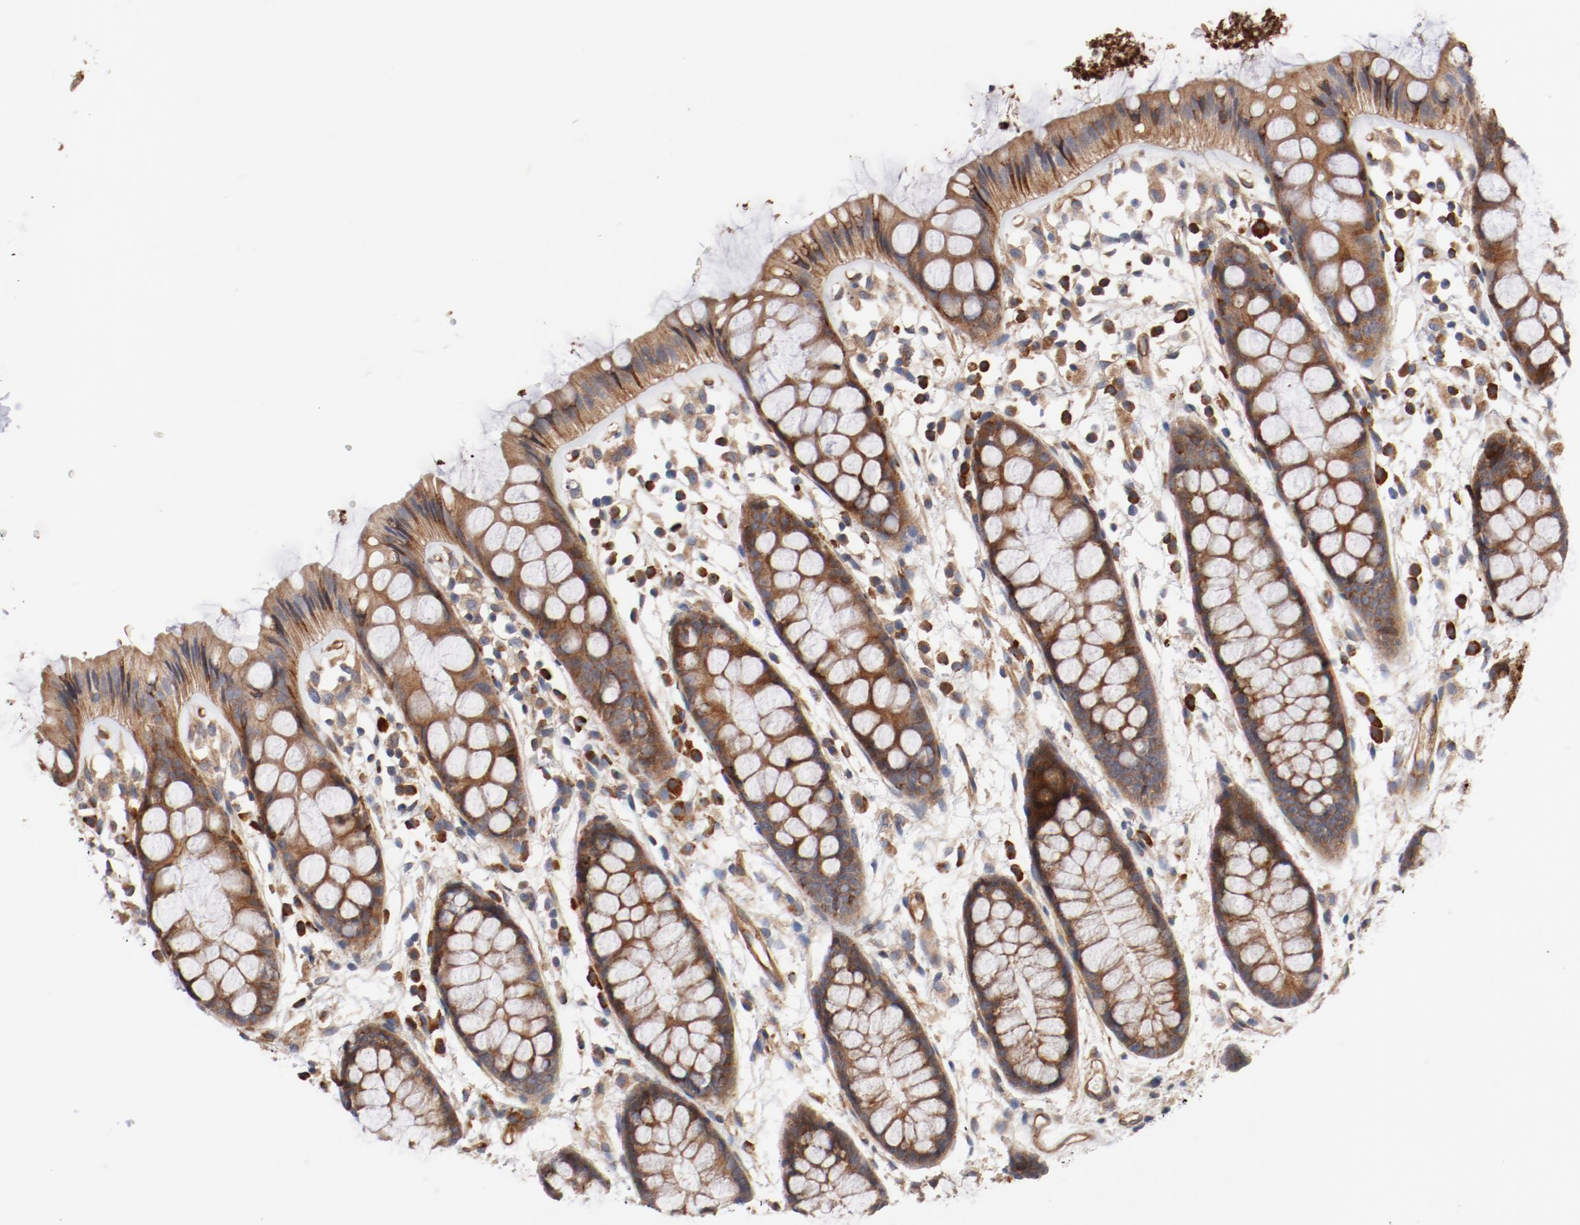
{"staining": {"intensity": "strong", "quantity": ">75%", "location": "cytoplasmic/membranous"}, "tissue": "rectum", "cell_type": "Glandular cells", "image_type": "normal", "snomed": [{"axis": "morphology", "description": "Normal tissue, NOS"}, {"axis": "topography", "description": "Rectum"}], "caption": "Strong cytoplasmic/membranous staining for a protein is seen in about >75% of glandular cells of benign rectum using immunohistochemistry (IHC).", "gene": "PITPNM2", "patient": {"sex": "female", "age": 66}}